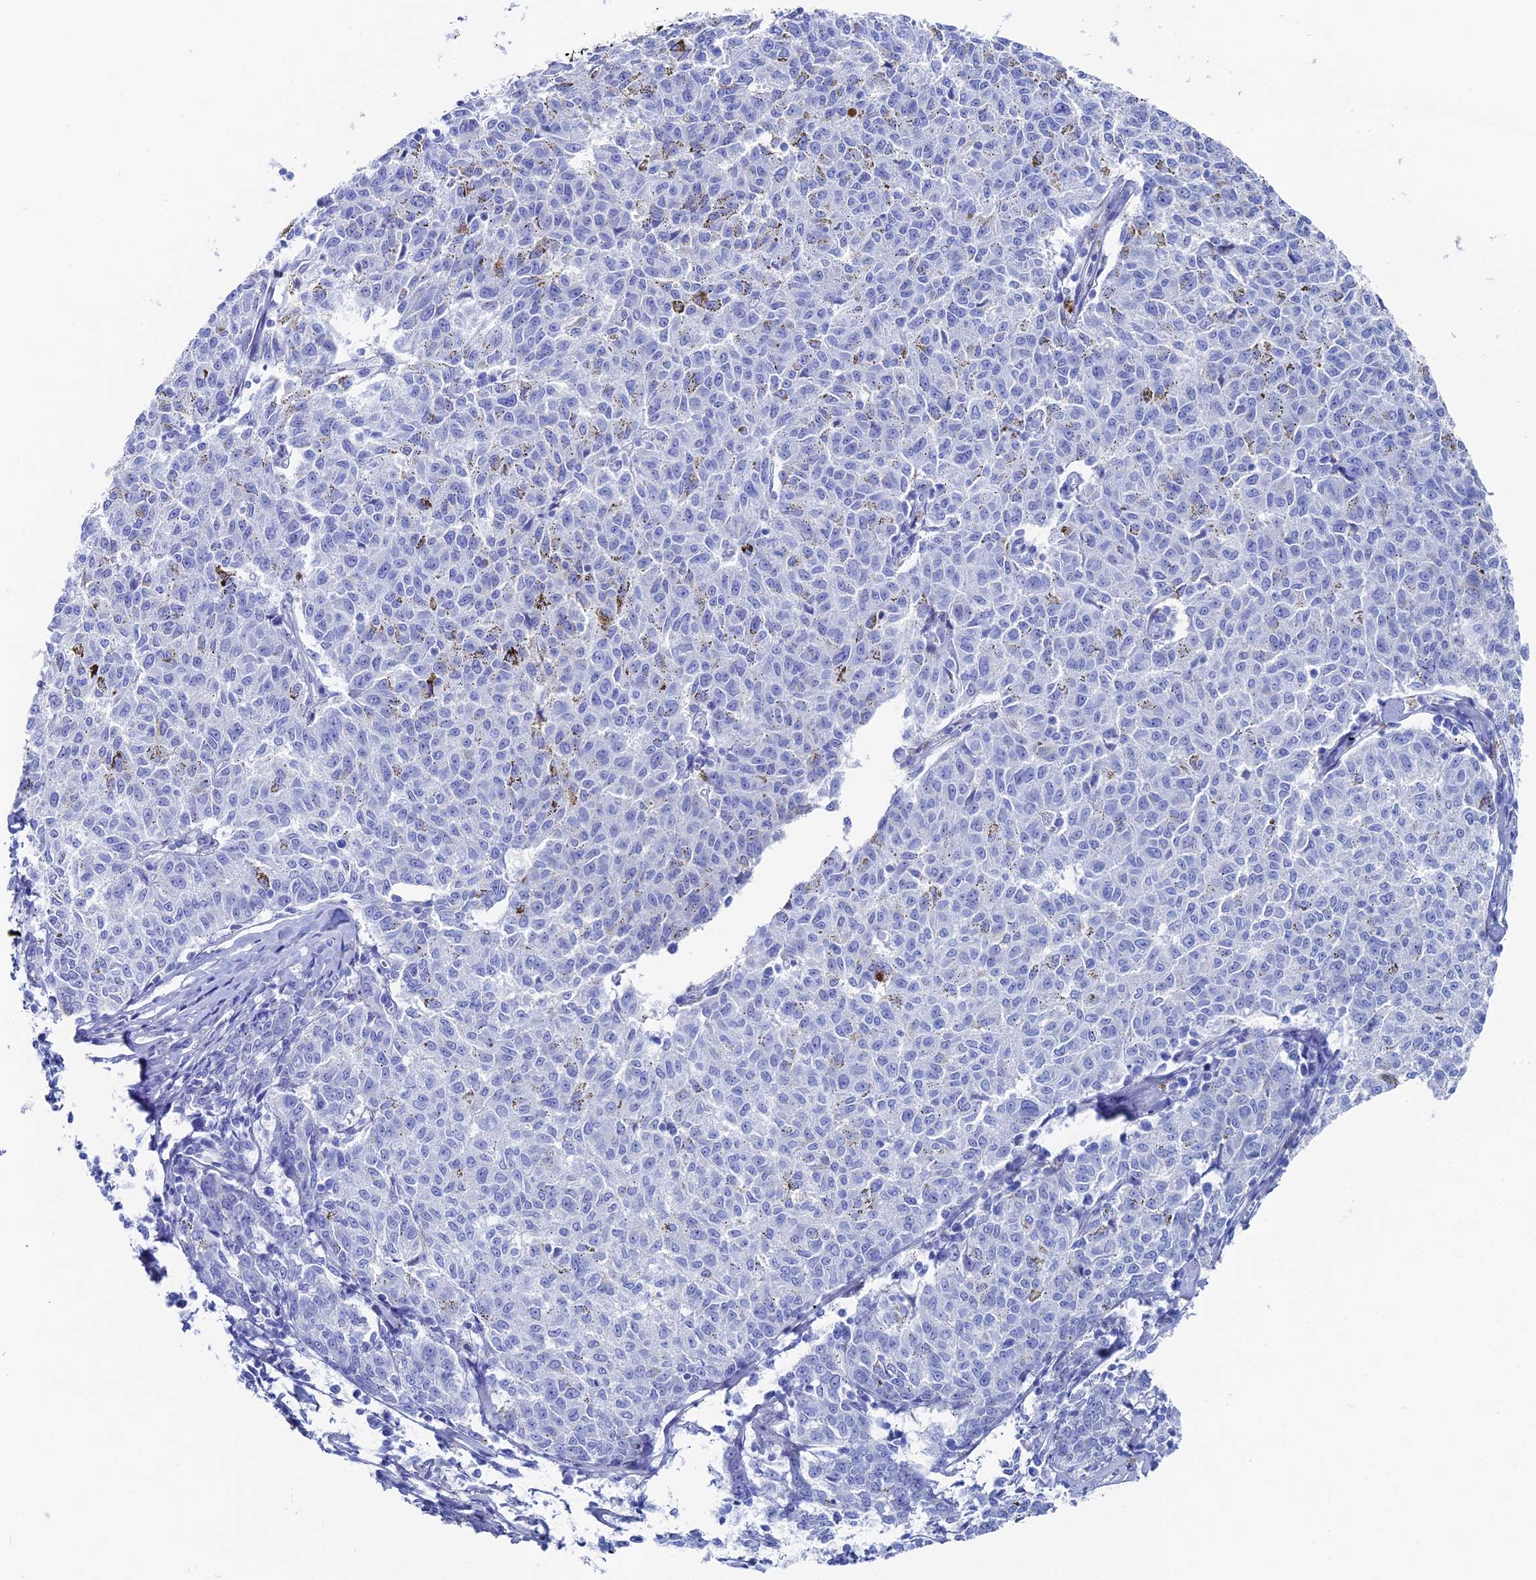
{"staining": {"intensity": "negative", "quantity": "none", "location": "none"}, "tissue": "melanoma", "cell_type": "Tumor cells", "image_type": "cancer", "snomed": [{"axis": "morphology", "description": "Malignant melanoma, NOS"}, {"axis": "topography", "description": "Skin"}], "caption": "Tumor cells show no significant protein expression in melanoma. The staining is performed using DAB (3,3'-diaminobenzidine) brown chromogen with nuclei counter-stained in using hematoxylin.", "gene": "UNC119", "patient": {"sex": "female", "age": 72}}